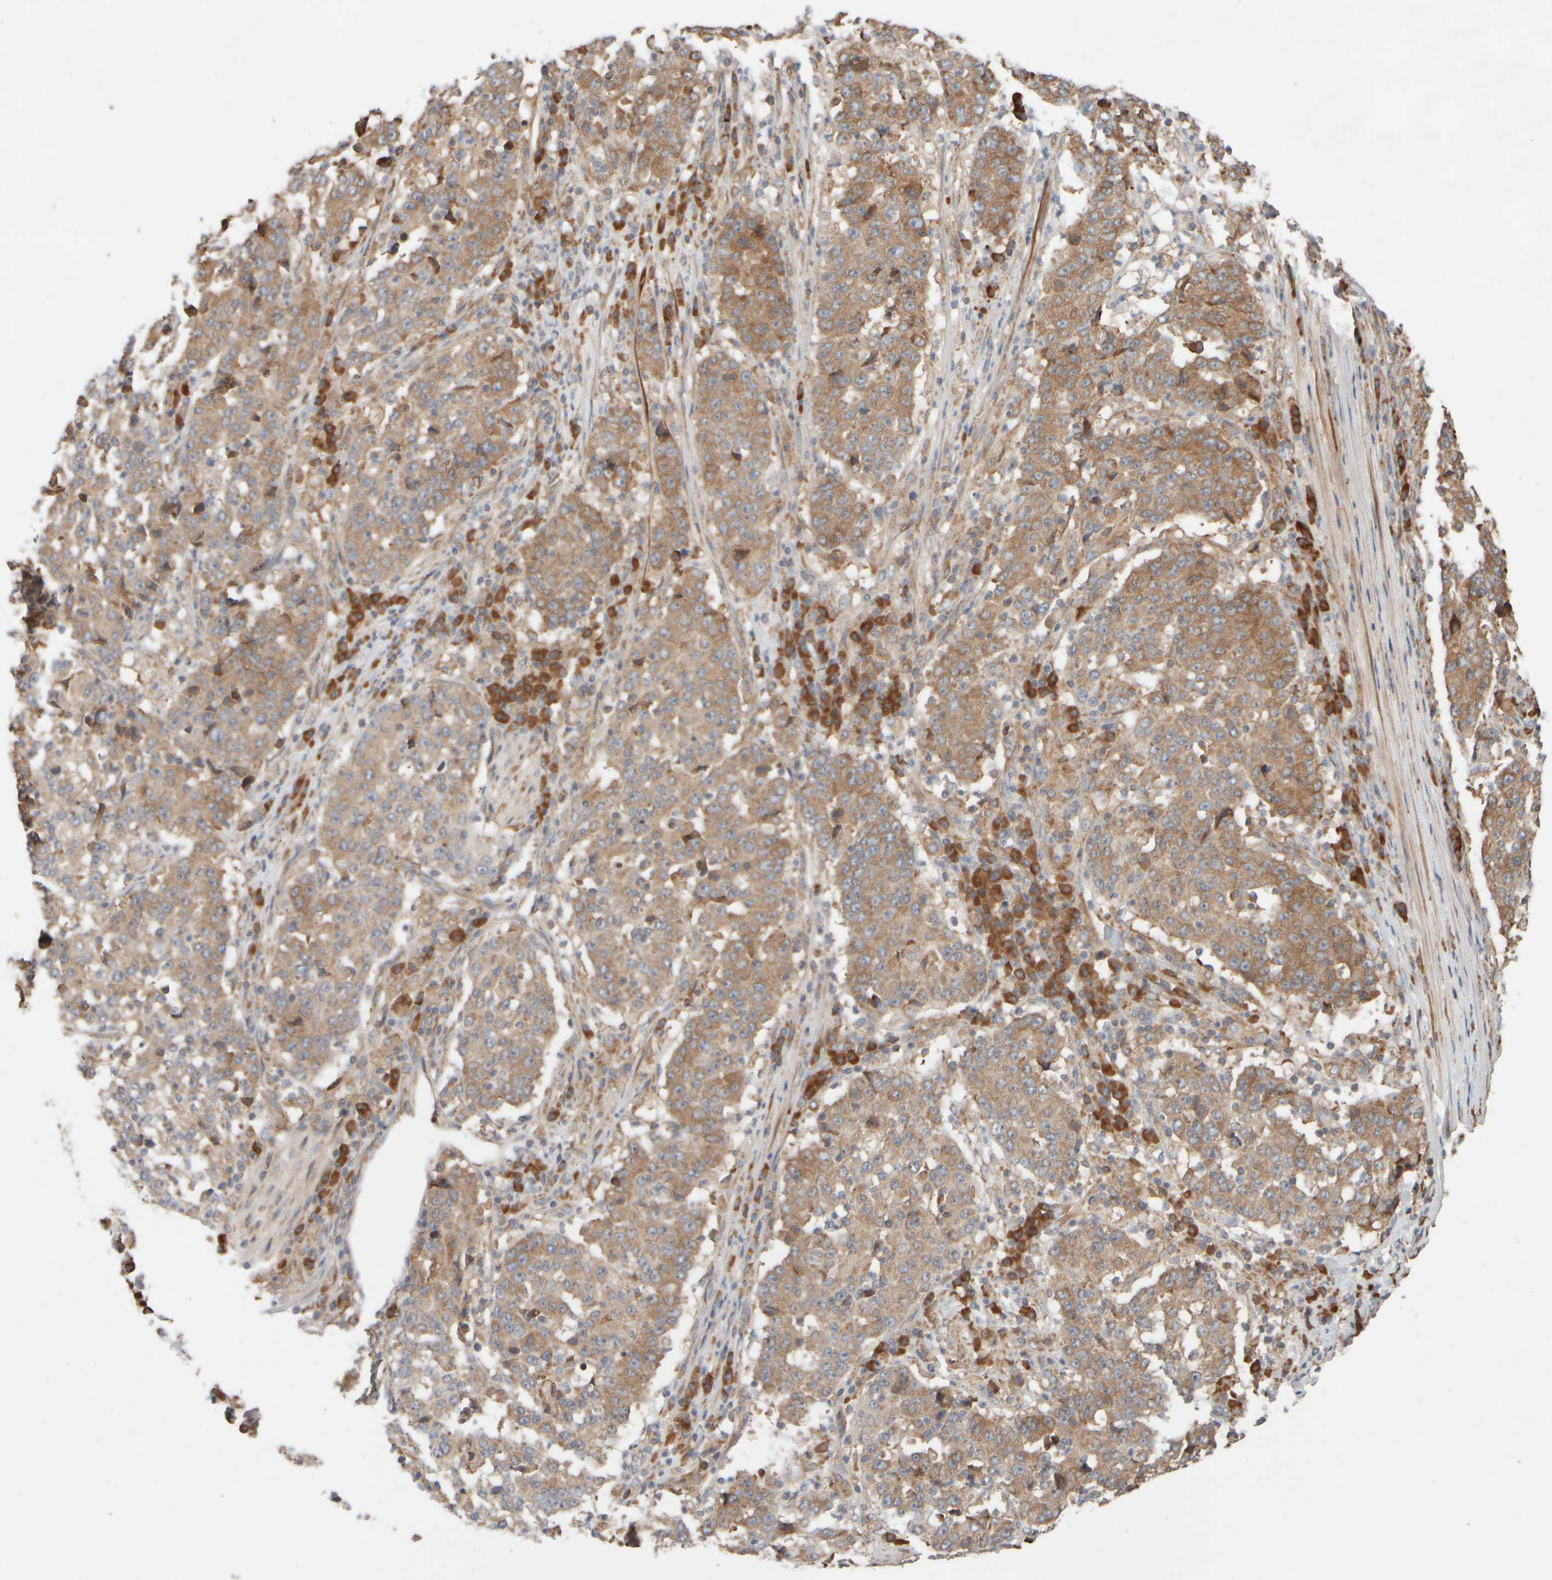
{"staining": {"intensity": "moderate", "quantity": ">75%", "location": "cytoplasmic/membranous"}, "tissue": "stomach cancer", "cell_type": "Tumor cells", "image_type": "cancer", "snomed": [{"axis": "morphology", "description": "Adenocarcinoma, NOS"}, {"axis": "topography", "description": "Stomach"}], "caption": "Immunohistochemistry (IHC) micrograph of human stomach cancer (adenocarcinoma) stained for a protein (brown), which displays medium levels of moderate cytoplasmic/membranous expression in about >75% of tumor cells.", "gene": "EIF2B3", "patient": {"sex": "male", "age": 59}}